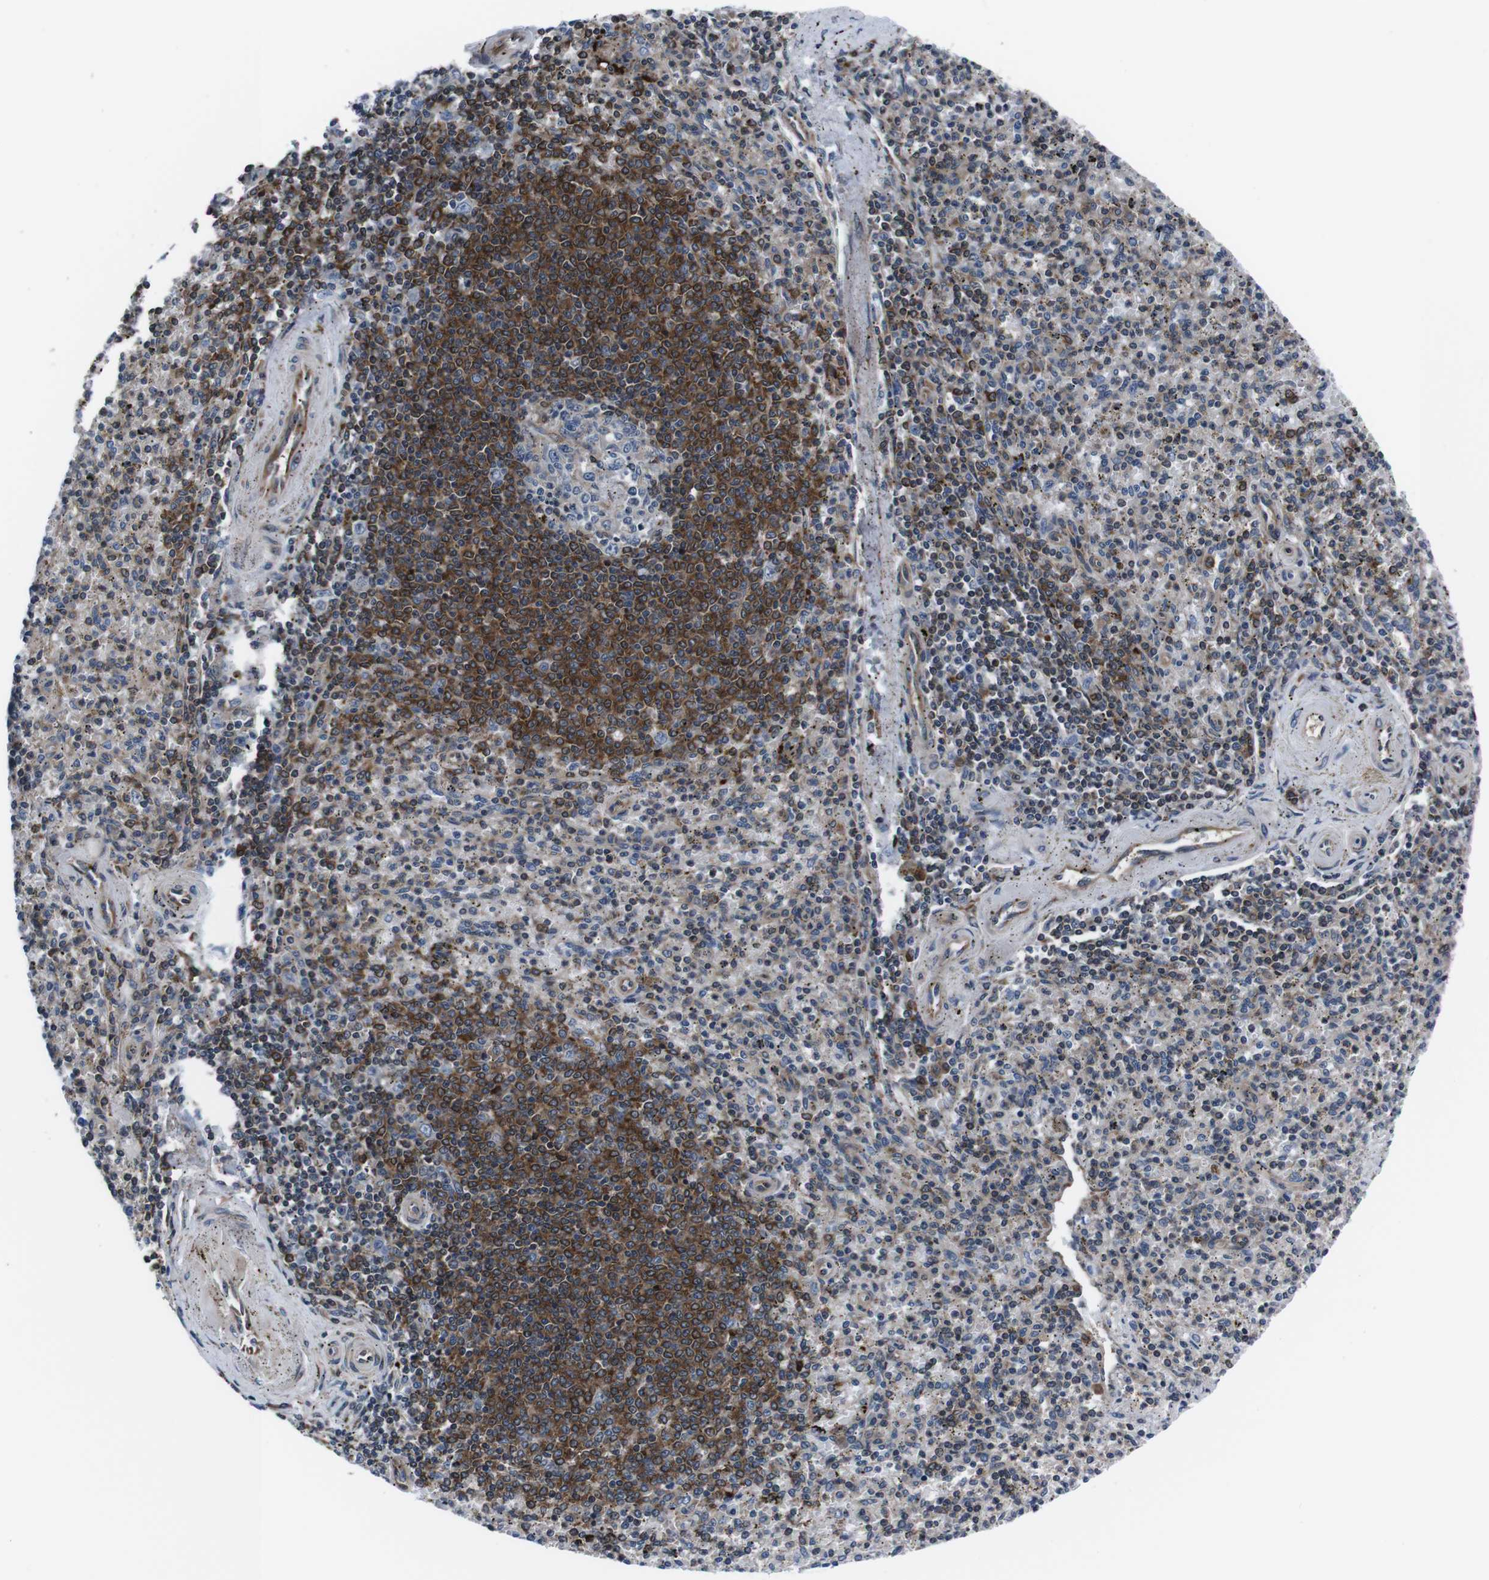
{"staining": {"intensity": "strong", "quantity": "<25%", "location": "cytoplasmic/membranous"}, "tissue": "spleen", "cell_type": "Cells in red pulp", "image_type": "normal", "snomed": [{"axis": "morphology", "description": "Normal tissue, NOS"}, {"axis": "topography", "description": "Spleen"}], "caption": "A brown stain shows strong cytoplasmic/membranous expression of a protein in cells in red pulp of unremarkable spleen.", "gene": "EIF4A2", "patient": {"sex": "male", "age": 72}}